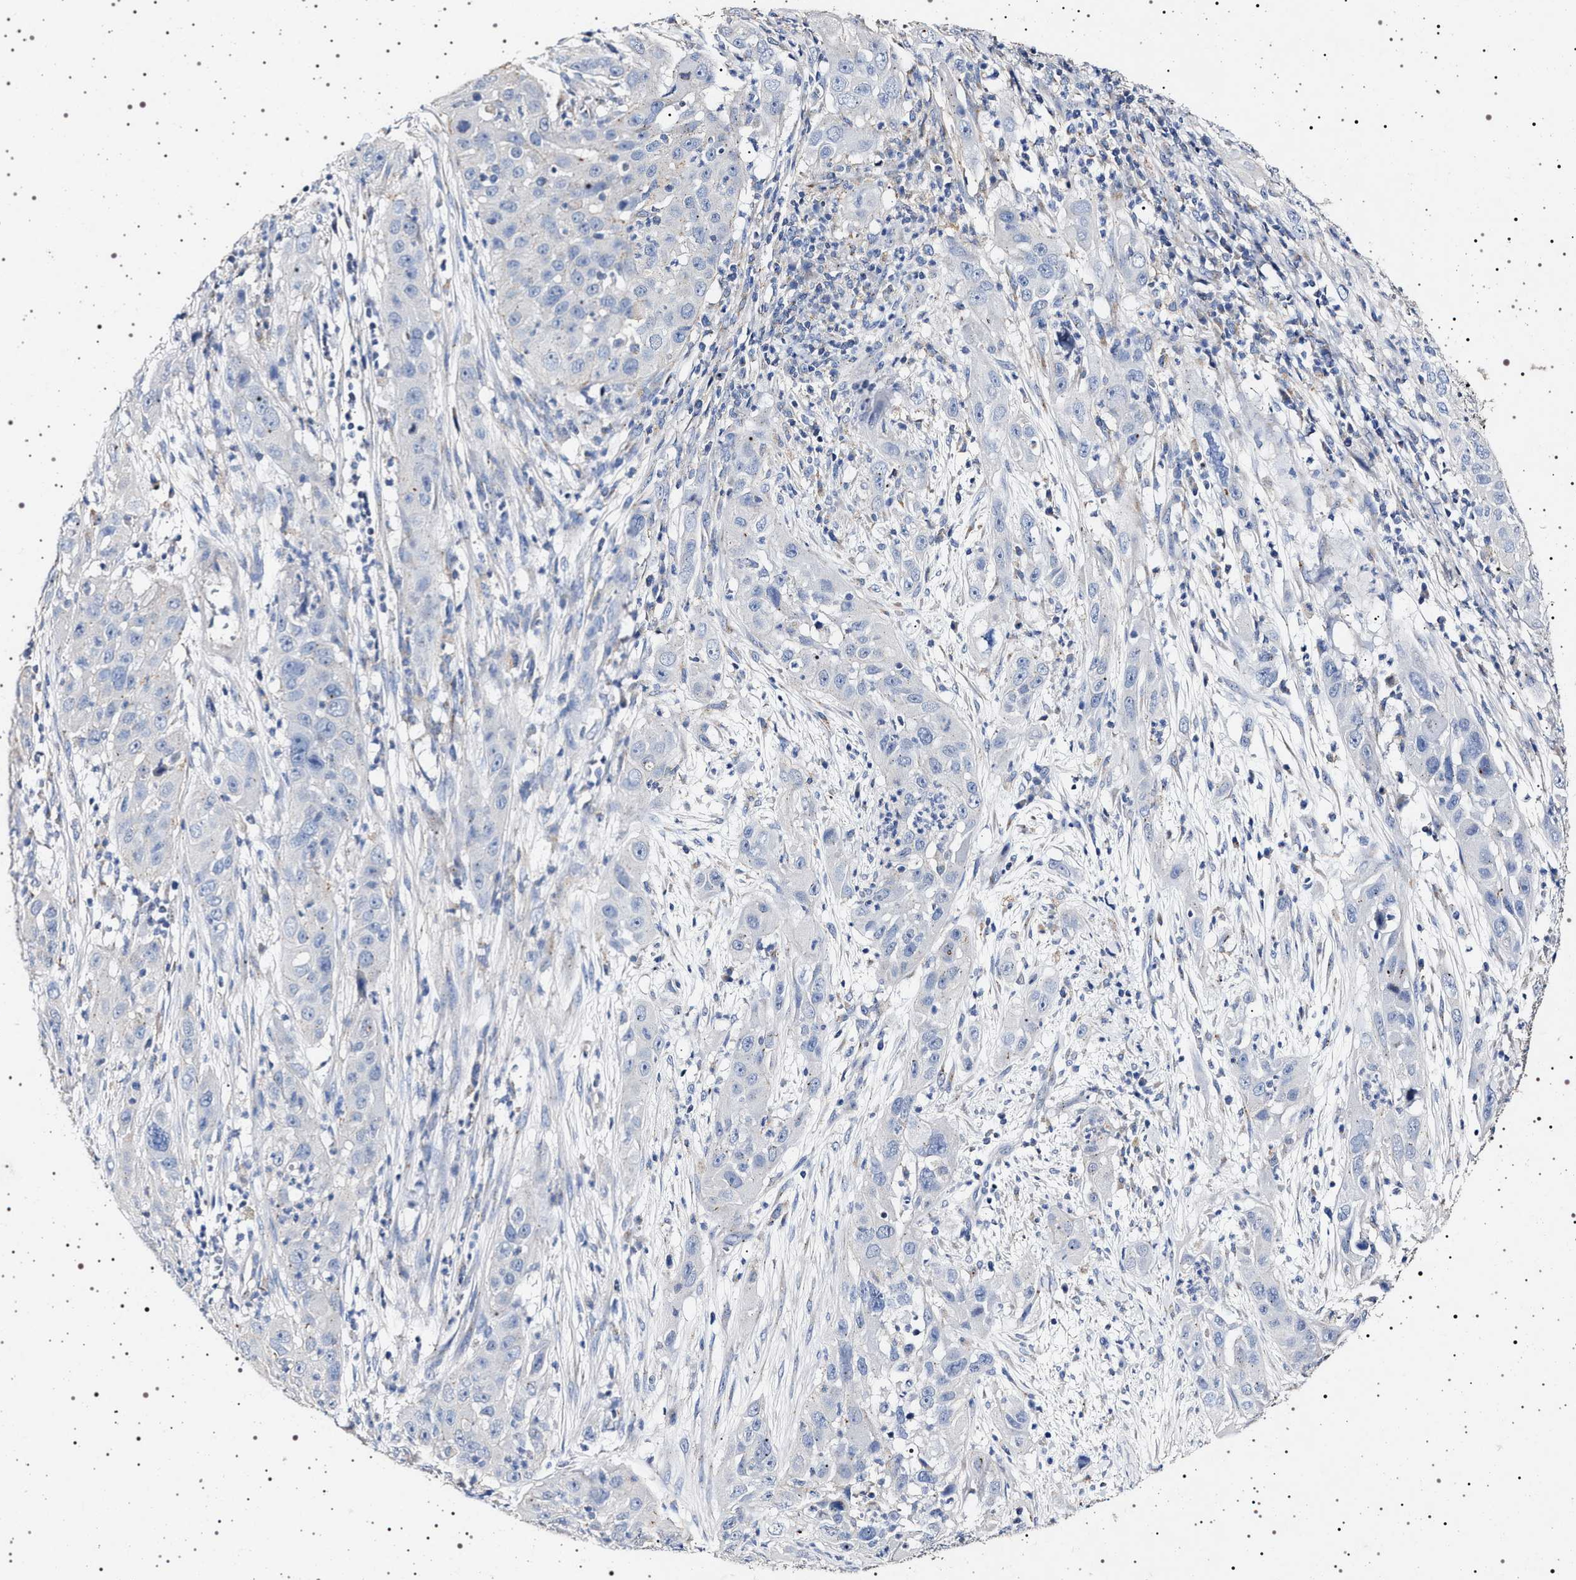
{"staining": {"intensity": "negative", "quantity": "none", "location": "none"}, "tissue": "cervical cancer", "cell_type": "Tumor cells", "image_type": "cancer", "snomed": [{"axis": "morphology", "description": "Squamous cell carcinoma, NOS"}, {"axis": "topography", "description": "Cervix"}], "caption": "This is an immunohistochemistry photomicrograph of cervical squamous cell carcinoma. There is no expression in tumor cells.", "gene": "NAALADL2", "patient": {"sex": "female", "age": 32}}